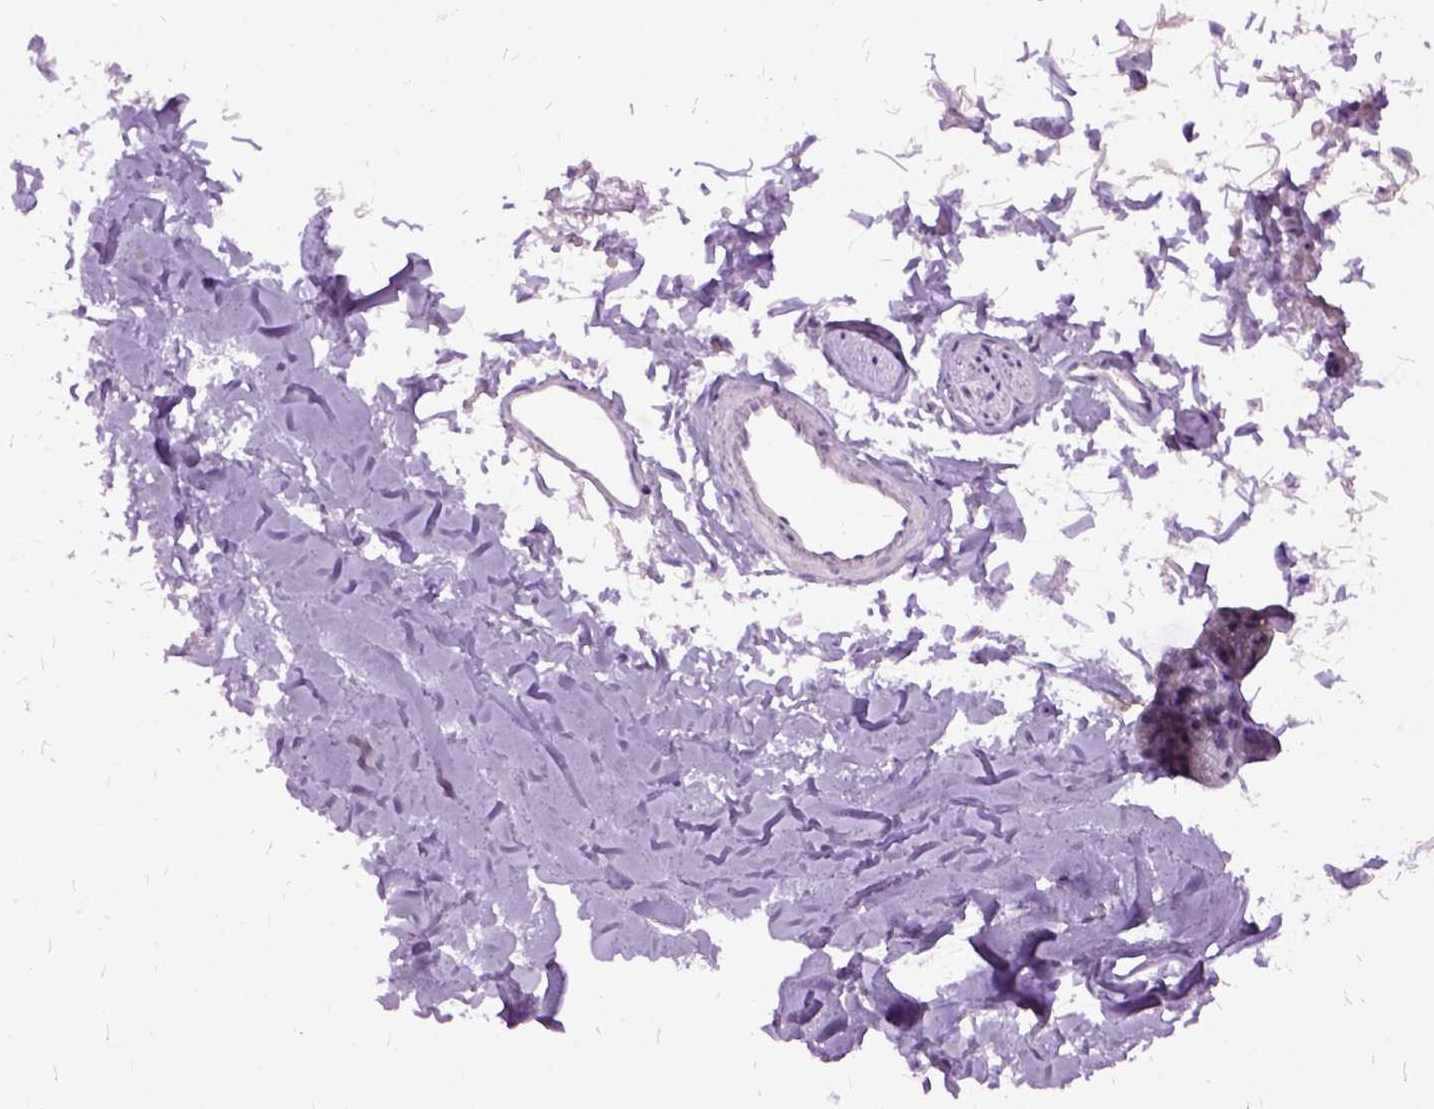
{"staining": {"intensity": "negative", "quantity": "none", "location": "none"}, "tissue": "soft tissue", "cell_type": "Chondrocytes", "image_type": "normal", "snomed": [{"axis": "morphology", "description": "Normal tissue, NOS"}, {"axis": "topography", "description": "Cartilage tissue"}, {"axis": "topography", "description": "Bronchus"}], "caption": "Chondrocytes are negative for protein expression in normal human soft tissue.", "gene": "MME", "patient": {"sex": "female", "age": 79}}